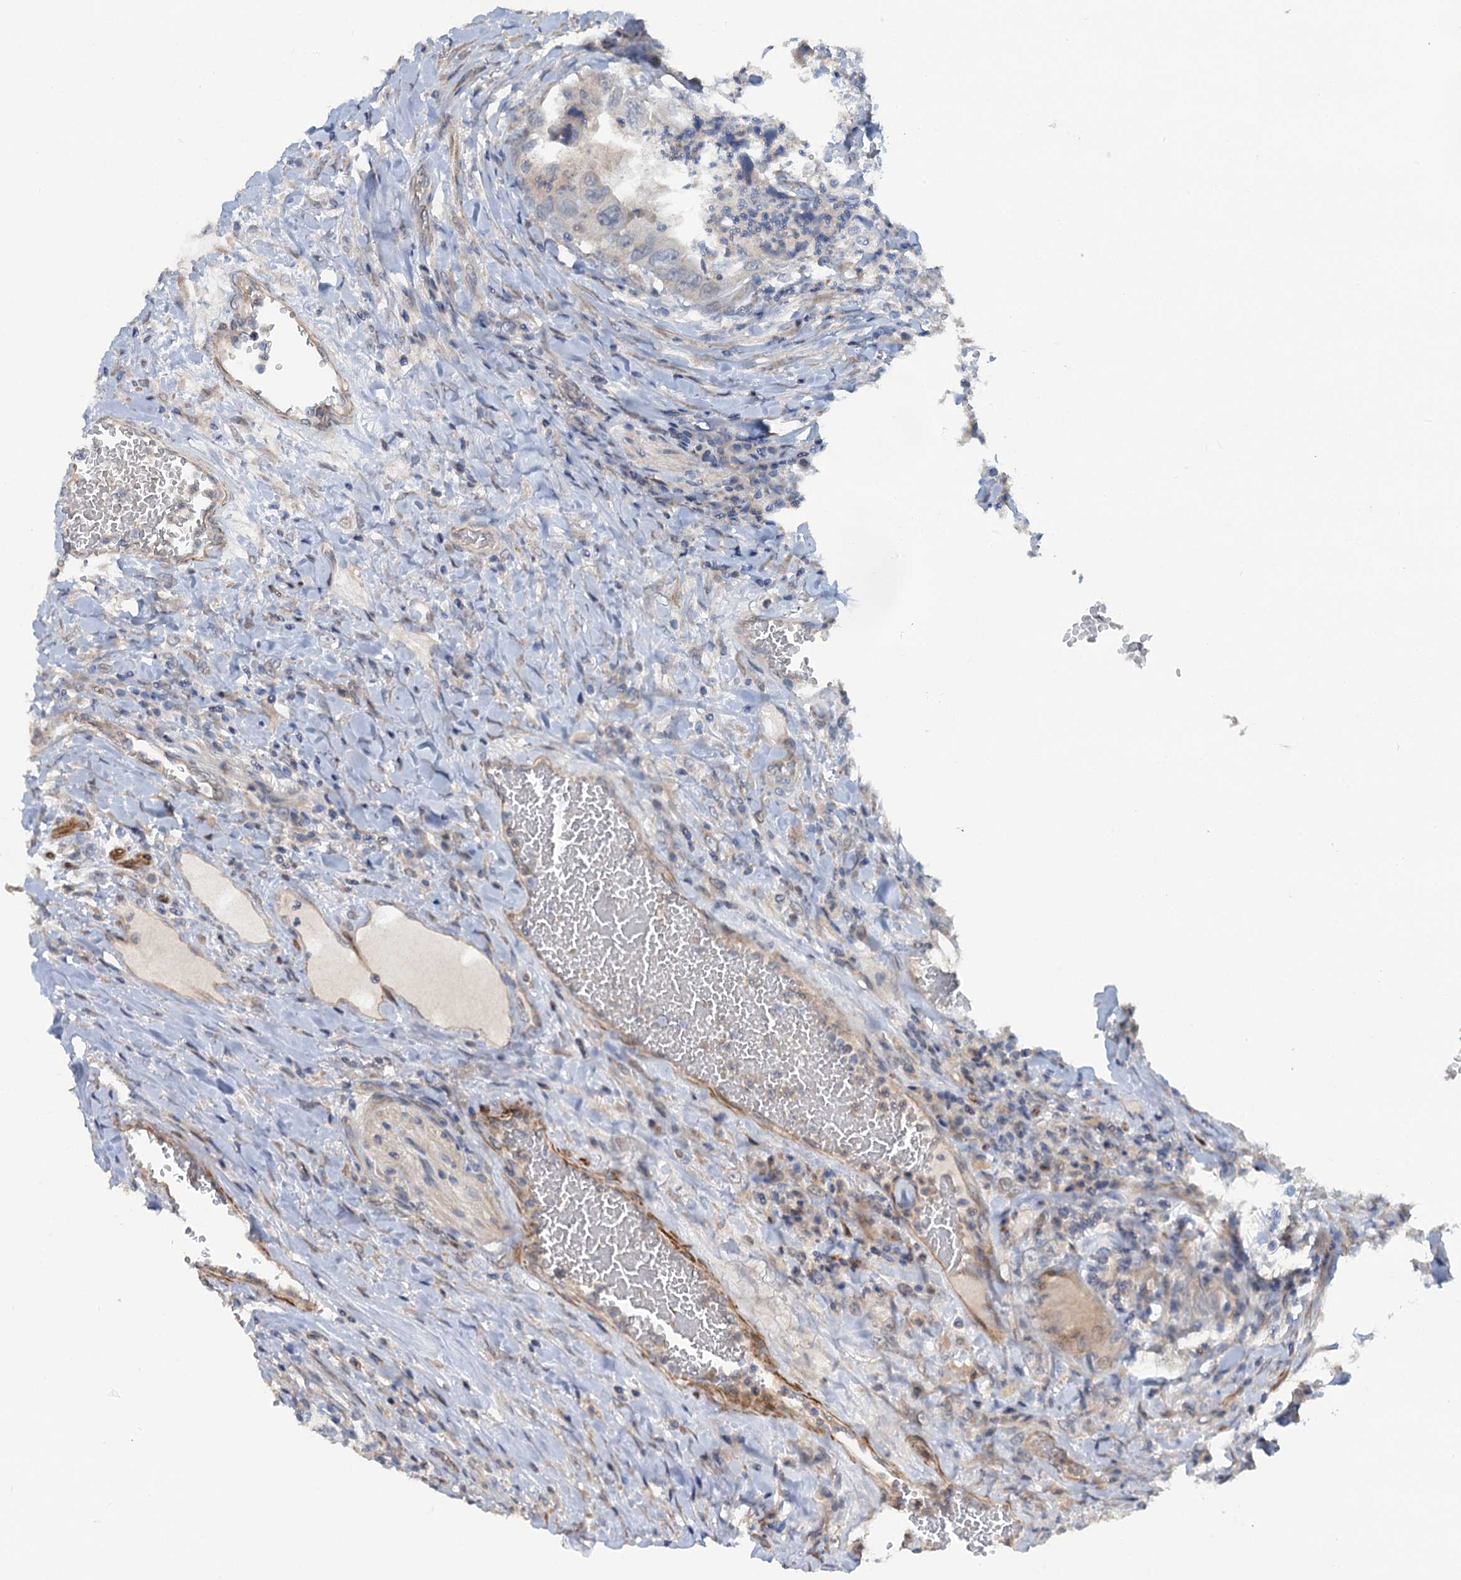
{"staining": {"intensity": "negative", "quantity": "none", "location": "none"}, "tissue": "colorectal cancer", "cell_type": "Tumor cells", "image_type": "cancer", "snomed": [{"axis": "morphology", "description": "Adenocarcinoma, NOS"}, {"axis": "topography", "description": "Rectum"}], "caption": "Protein analysis of colorectal cancer reveals no significant staining in tumor cells.", "gene": "MYO16", "patient": {"sex": "male", "age": 63}}